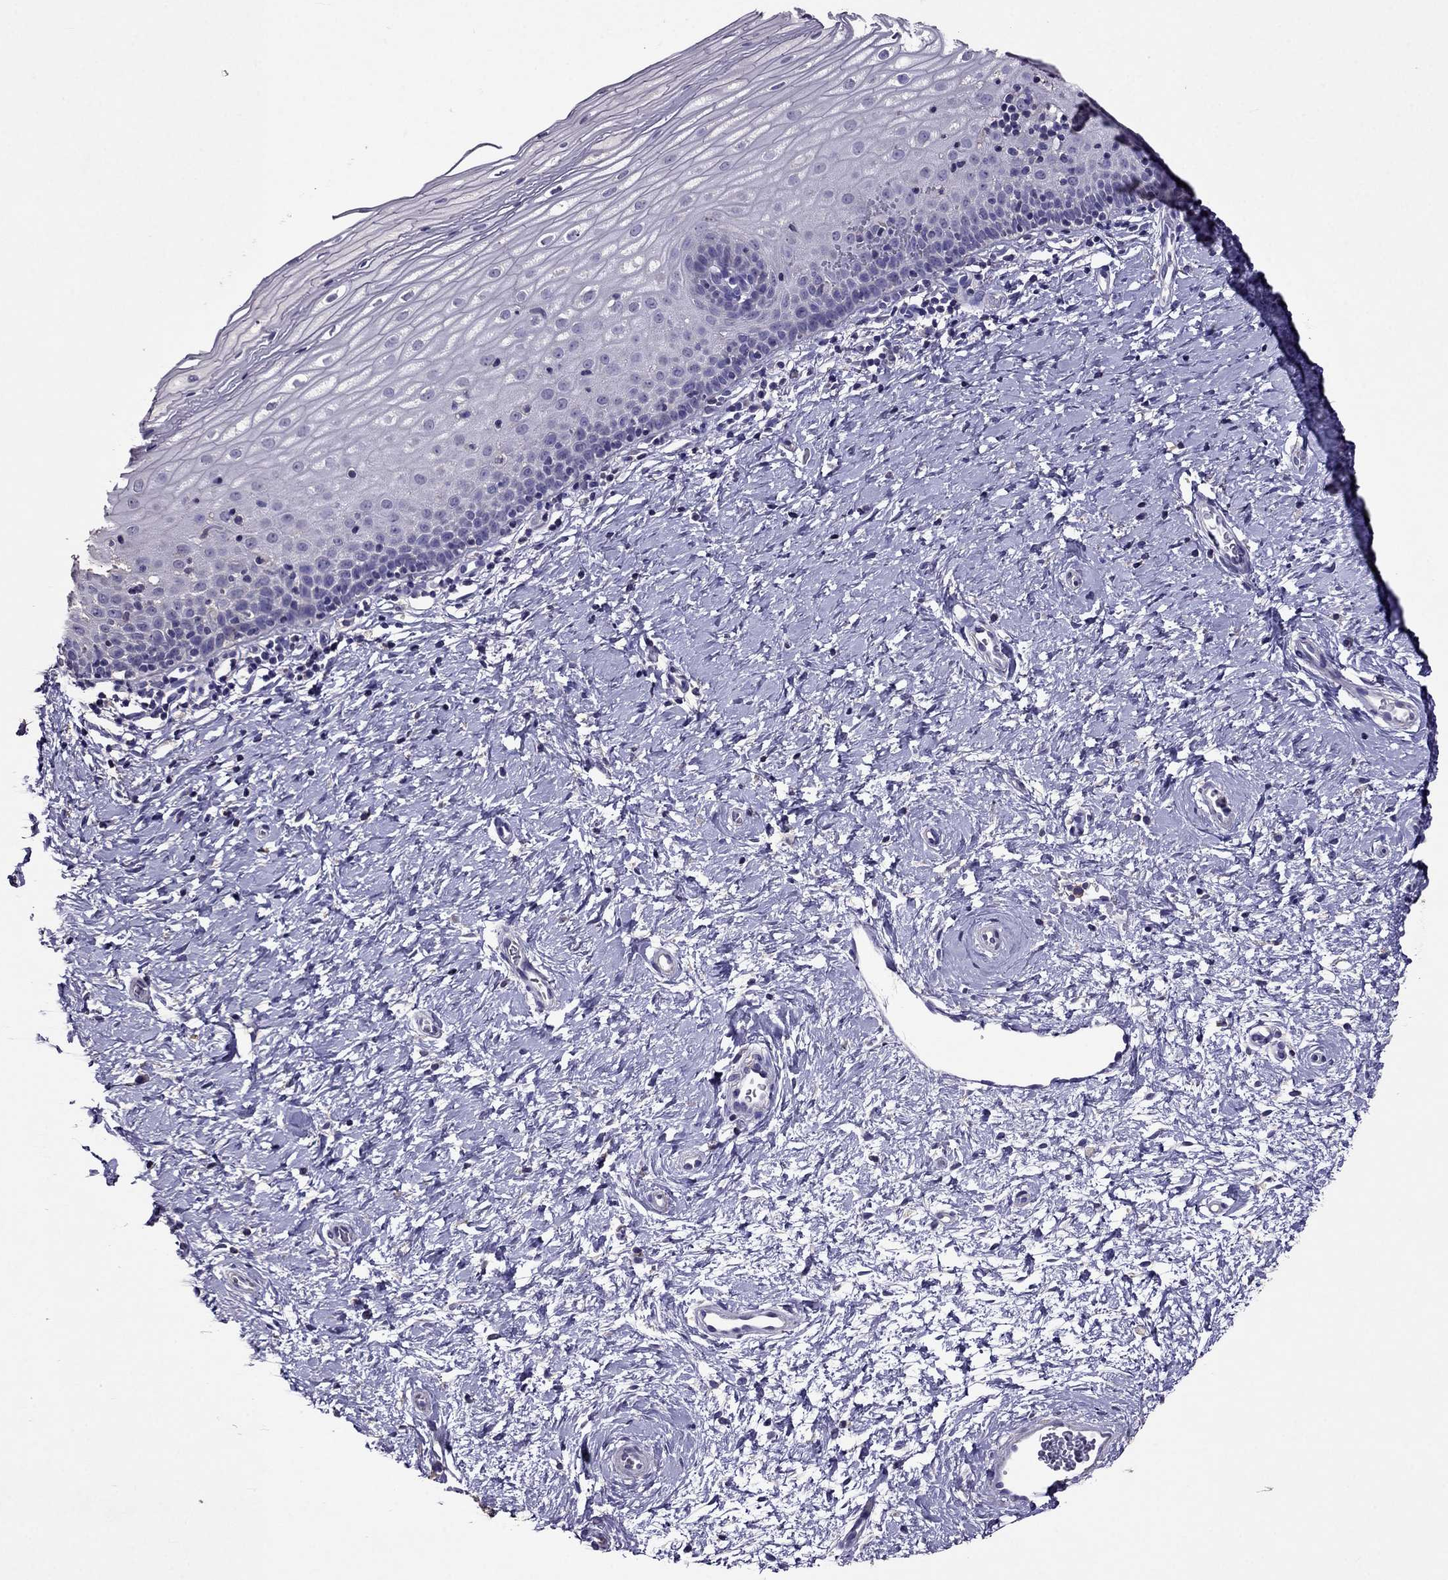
{"staining": {"intensity": "strong", "quantity": "<25%", "location": "nuclear"}, "tissue": "cervix", "cell_type": "Glandular cells", "image_type": "normal", "snomed": [{"axis": "morphology", "description": "Normal tissue, NOS"}, {"axis": "topography", "description": "Cervix"}], "caption": "Cervix was stained to show a protein in brown. There is medium levels of strong nuclear positivity in about <25% of glandular cells. The staining is performed using DAB (3,3'-diaminobenzidine) brown chromogen to label protein expression. The nuclei are counter-stained blue using hematoxylin.", "gene": "NKX3", "patient": {"sex": "female", "age": 37}}